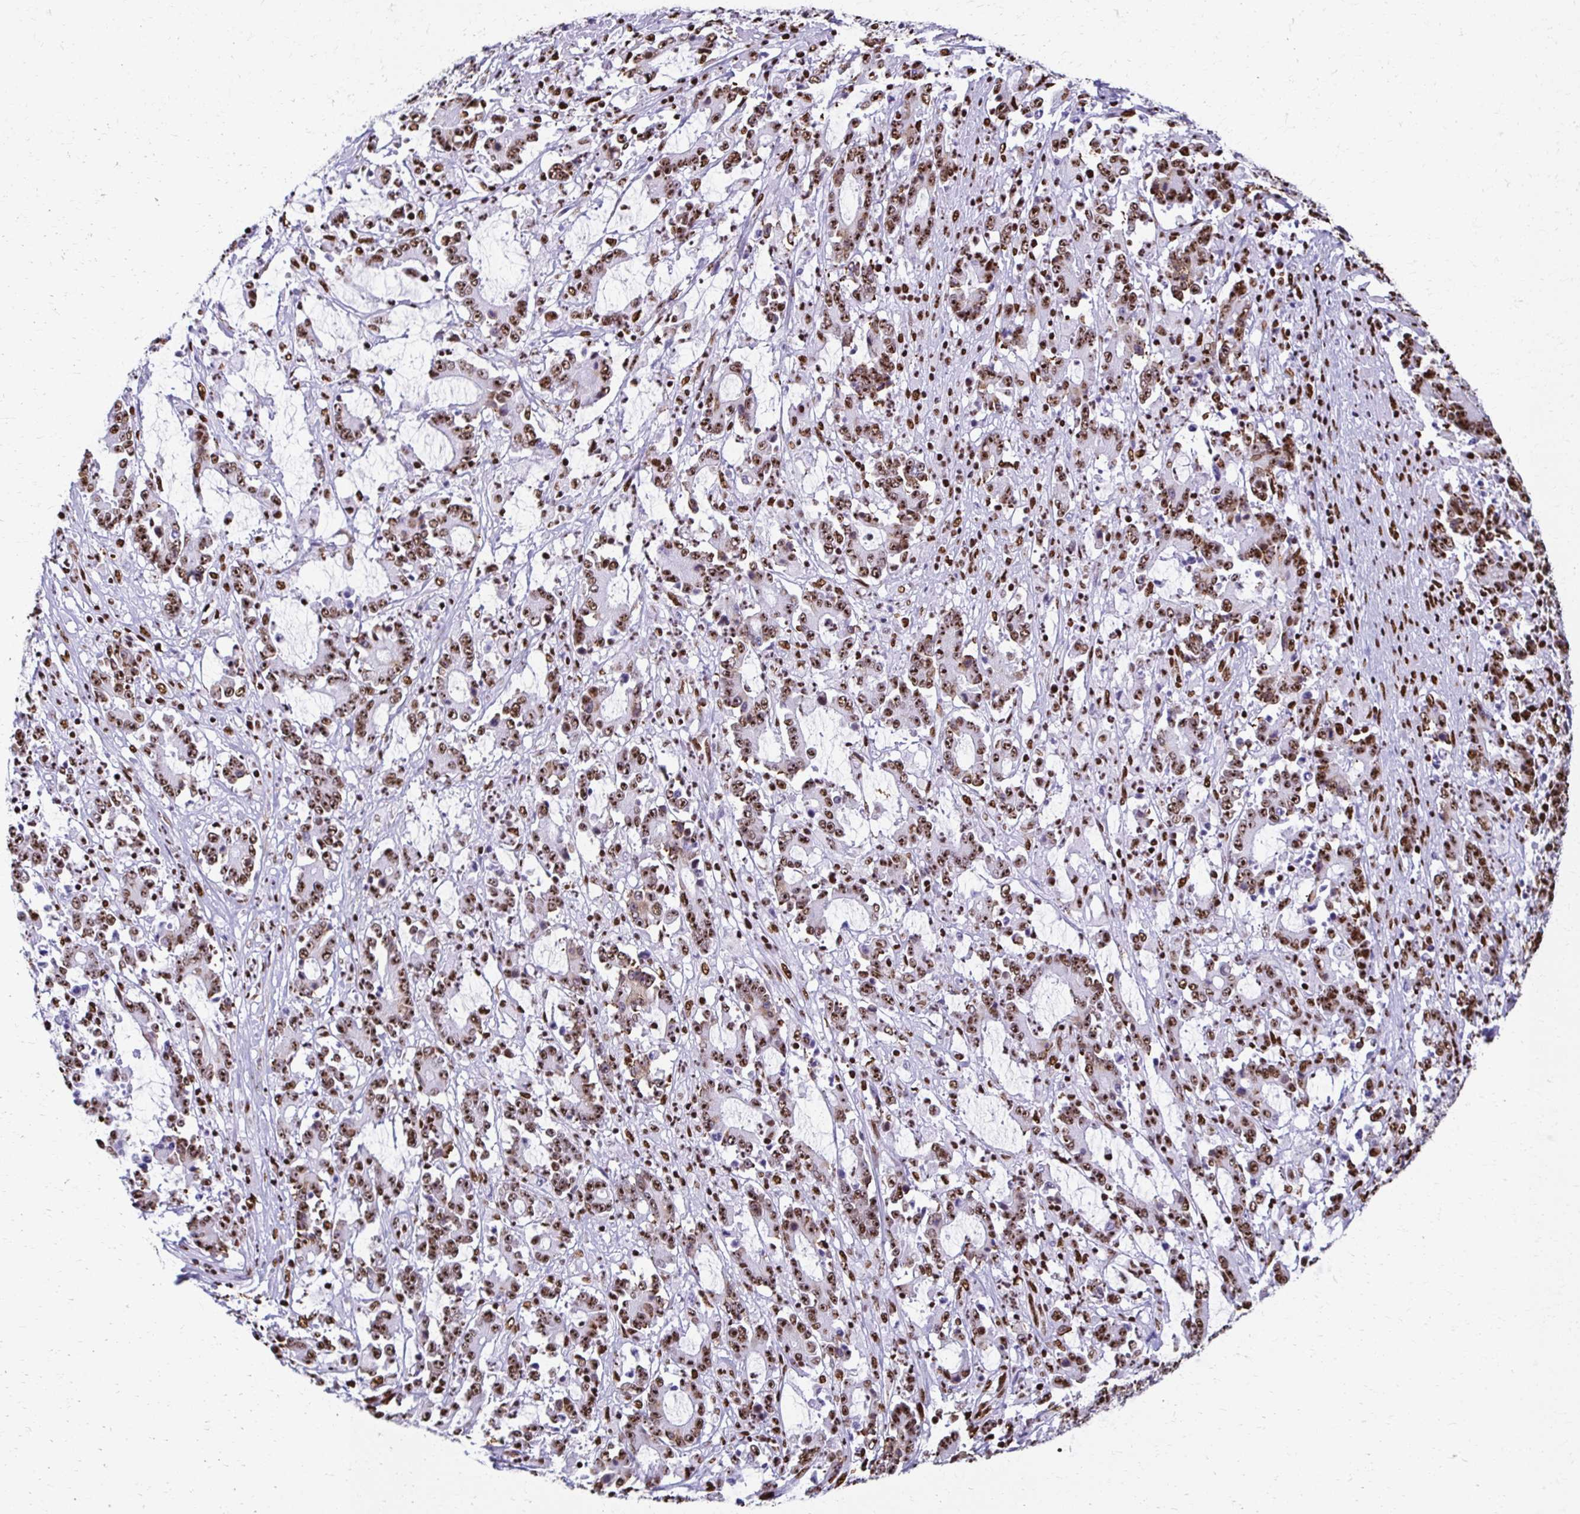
{"staining": {"intensity": "moderate", "quantity": ">75%", "location": "nuclear"}, "tissue": "stomach cancer", "cell_type": "Tumor cells", "image_type": "cancer", "snomed": [{"axis": "morphology", "description": "Adenocarcinoma, NOS"}, {"axis": "topography", "description": "Stomach, upper"}], "caption": "A histopathology image of human adenocarcinoma (stomach) stained for a protein reveals moderate nuclear brown staining in tumor cells.", "gene": "NONO", "patient": {"sex": "male", "age": 68}}